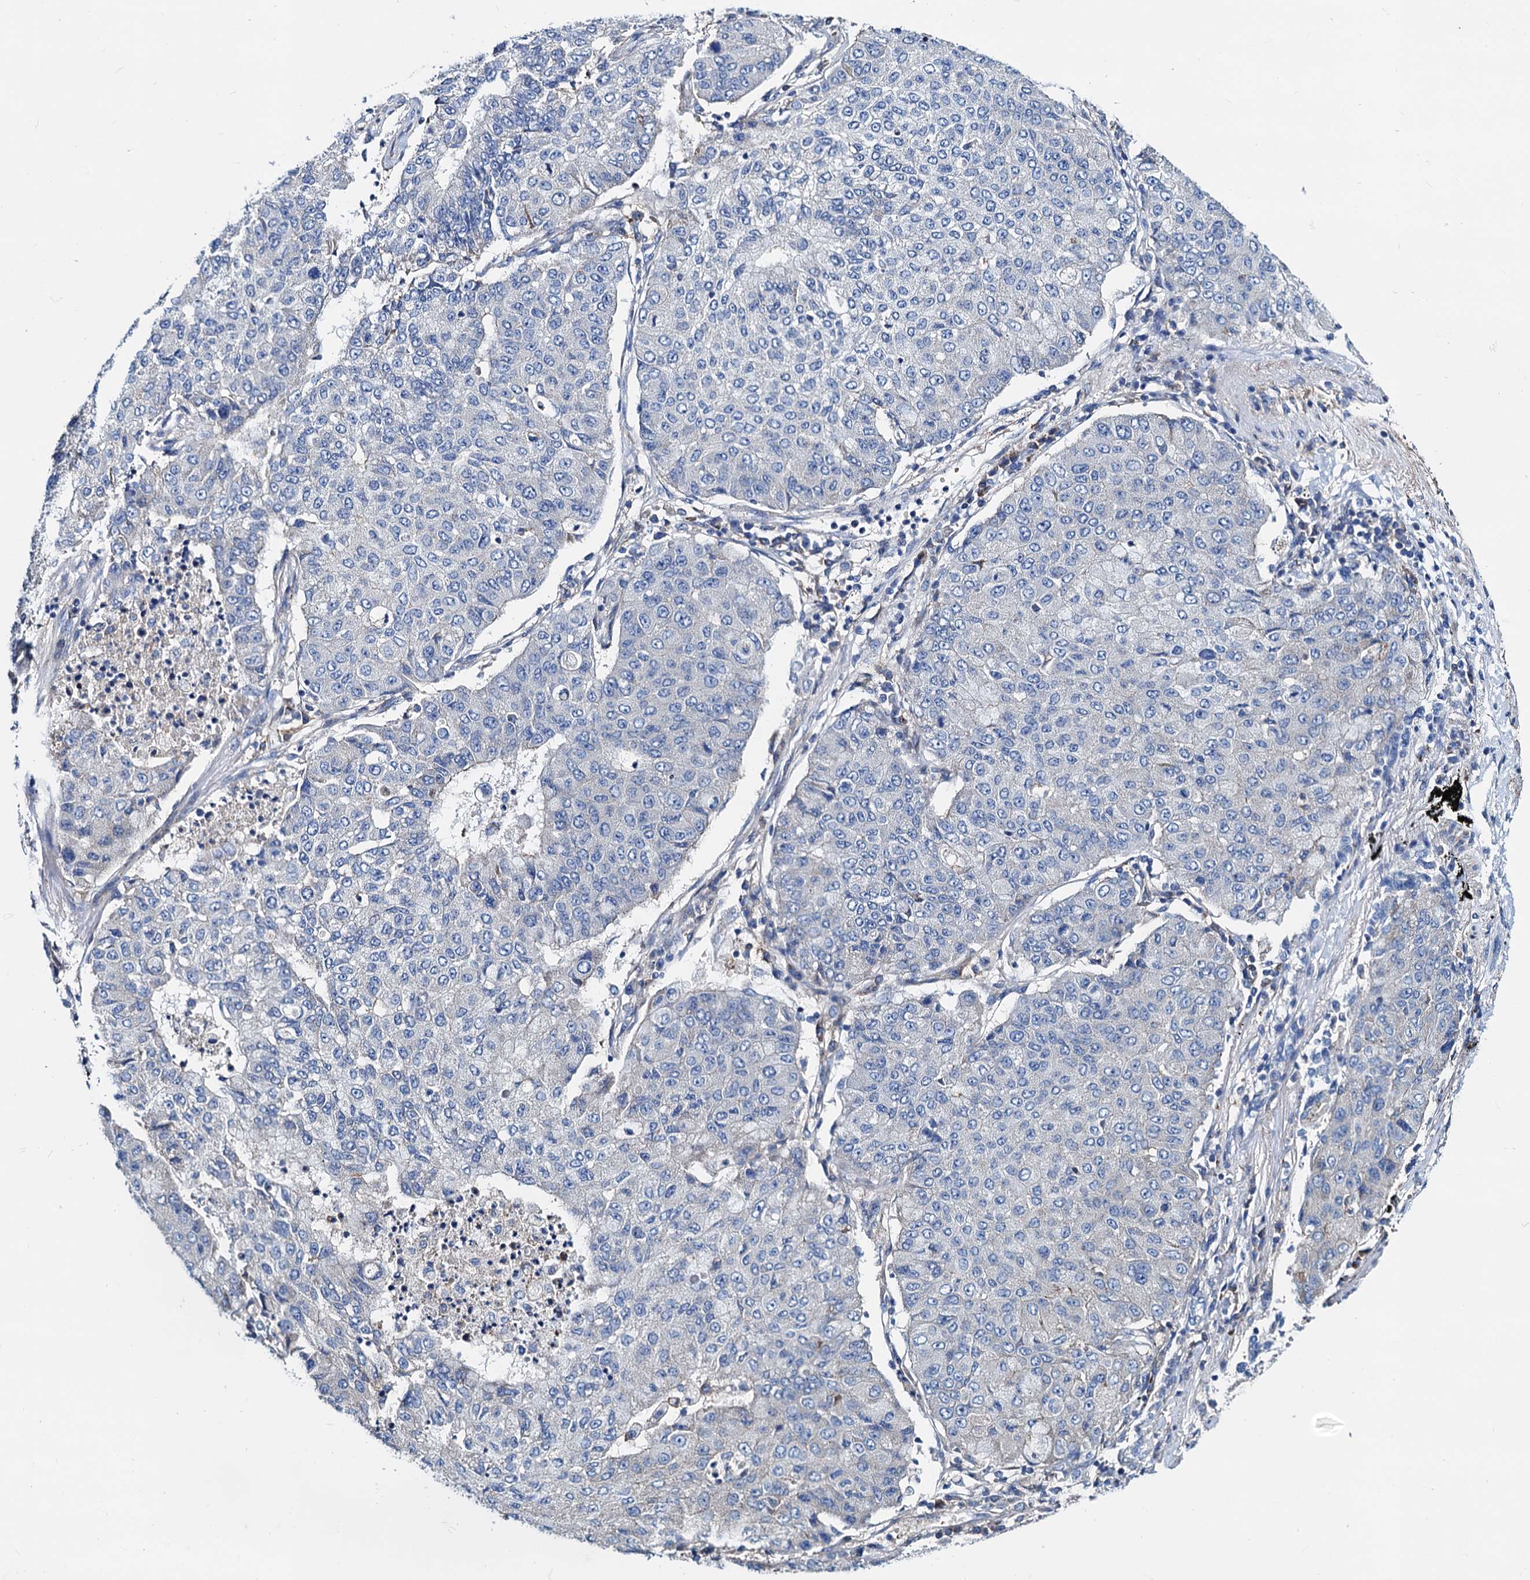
{"staining": {"intensity": "negative", "quantity": "none", "location": "none"}, "tissue": "lung cancer", "cell_type": "Tumor cells", "image_type": "cancer", "snomed": [{"axis": "morphology", "description": "Squamous cell carcinoma, NOS"}, {"axis": "topography", "description": "Lung"}], "caption": "There is no significant staining in tumor cells of lung squamous cell carcinoma. (Immunohistochemistry, brightfield microscopy, high magnification).", "gene": "GCOM1", "patient": {"sex": "male", "age": 74}}